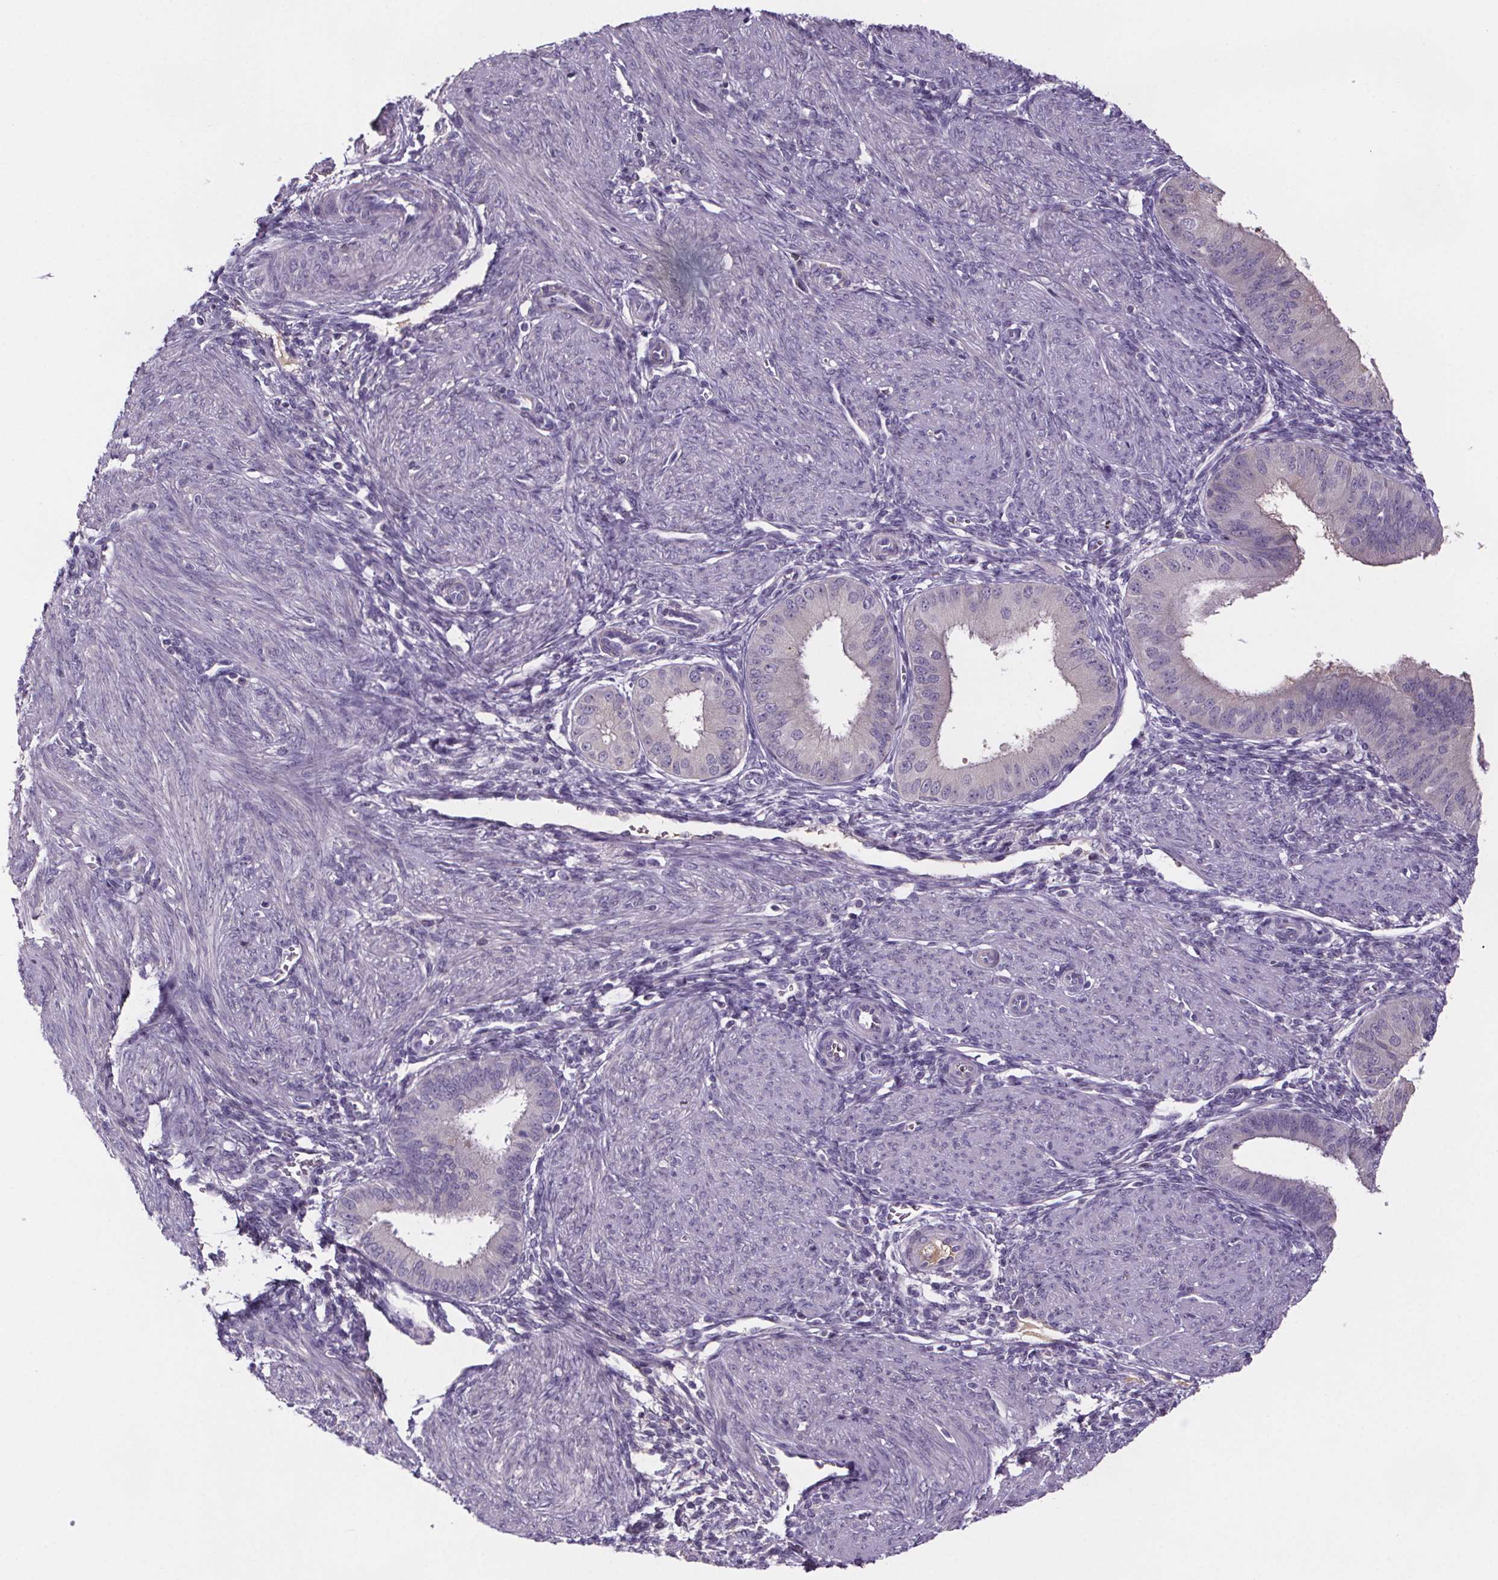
{"staining": {"intensity": "negative", "quantity": "none", "location": "none"}, "tissue": "endometrium", "cell_type": "Cells in endometrial stroma", "image_type": "normal", "snomed": [{"axis": "morphology", "description": "Normal tissue, NOS"}, {"axis": "topography", "description": "Endometrium"}], "caption": "DAB immunohistochemical staining of normal human endometrium reveals no significant expression in cells in endometrial stroma.", "gene": "CUBN", "patient": {"sex": "female", "age": 39}}